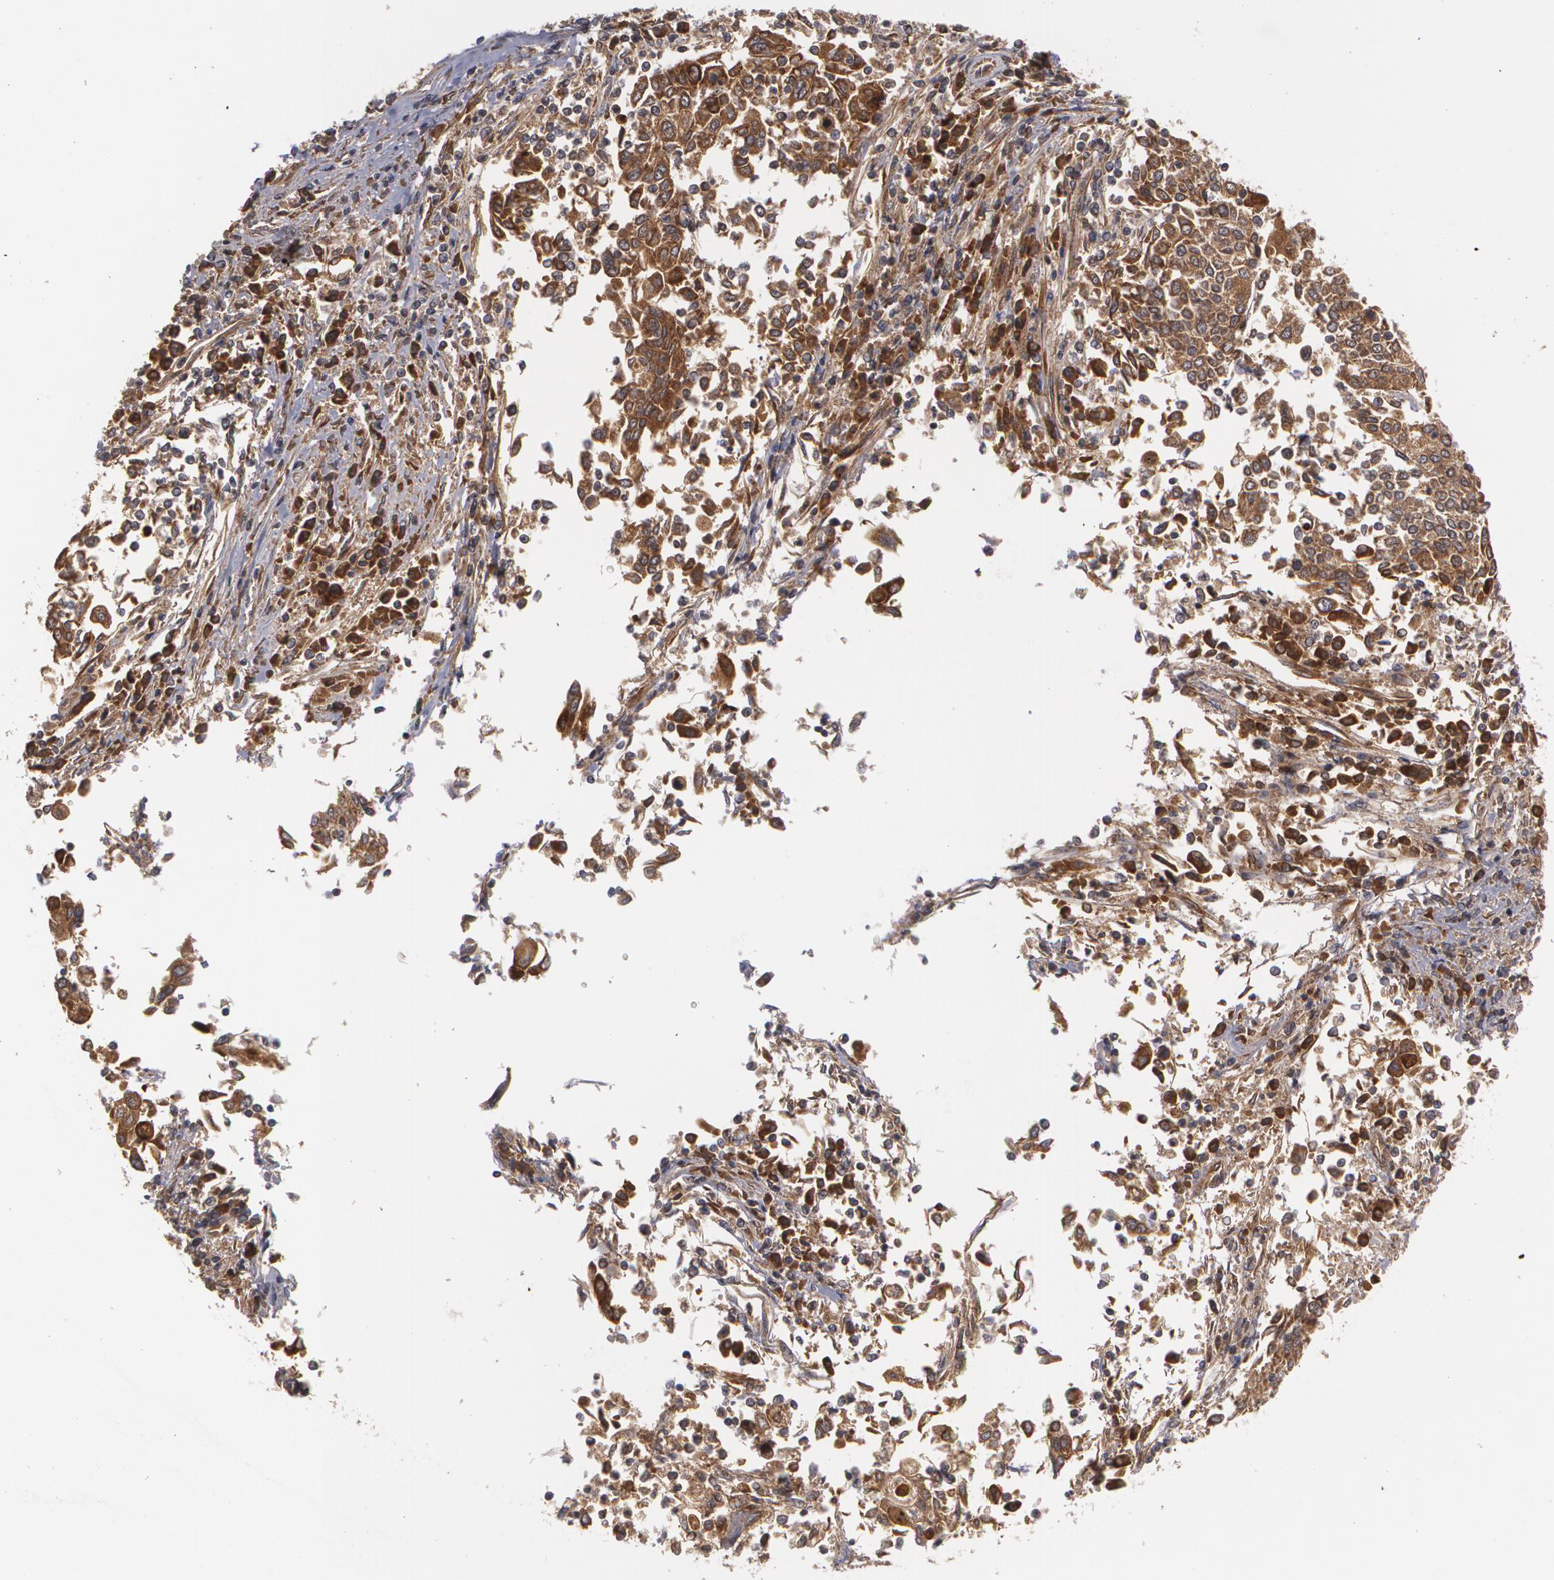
{"staining": {"intensity": "moderate", "quantity": ">75%", "location": "cytoplasmic/membranous"}, "tissue": "cervical cancer", "cell_type": "Tumor cells", "image_type": "cancer", "snomed": [{"axis": "morphology", "description": "Squamous cell carcinoma, NOS"}, {"axis": "topography", "description": "Cervix"}], "caption": "Immunohistochemistry micrograph of human cervical cancer (squamous cell carcinoma) stained for a protein (brown), which reveals medium levels of moderate cytoplasmic/membranous positivity in approximately >75% of tumor cells.", "gene": "BMP6", "patient": {"sex": "female", "age": 40}}